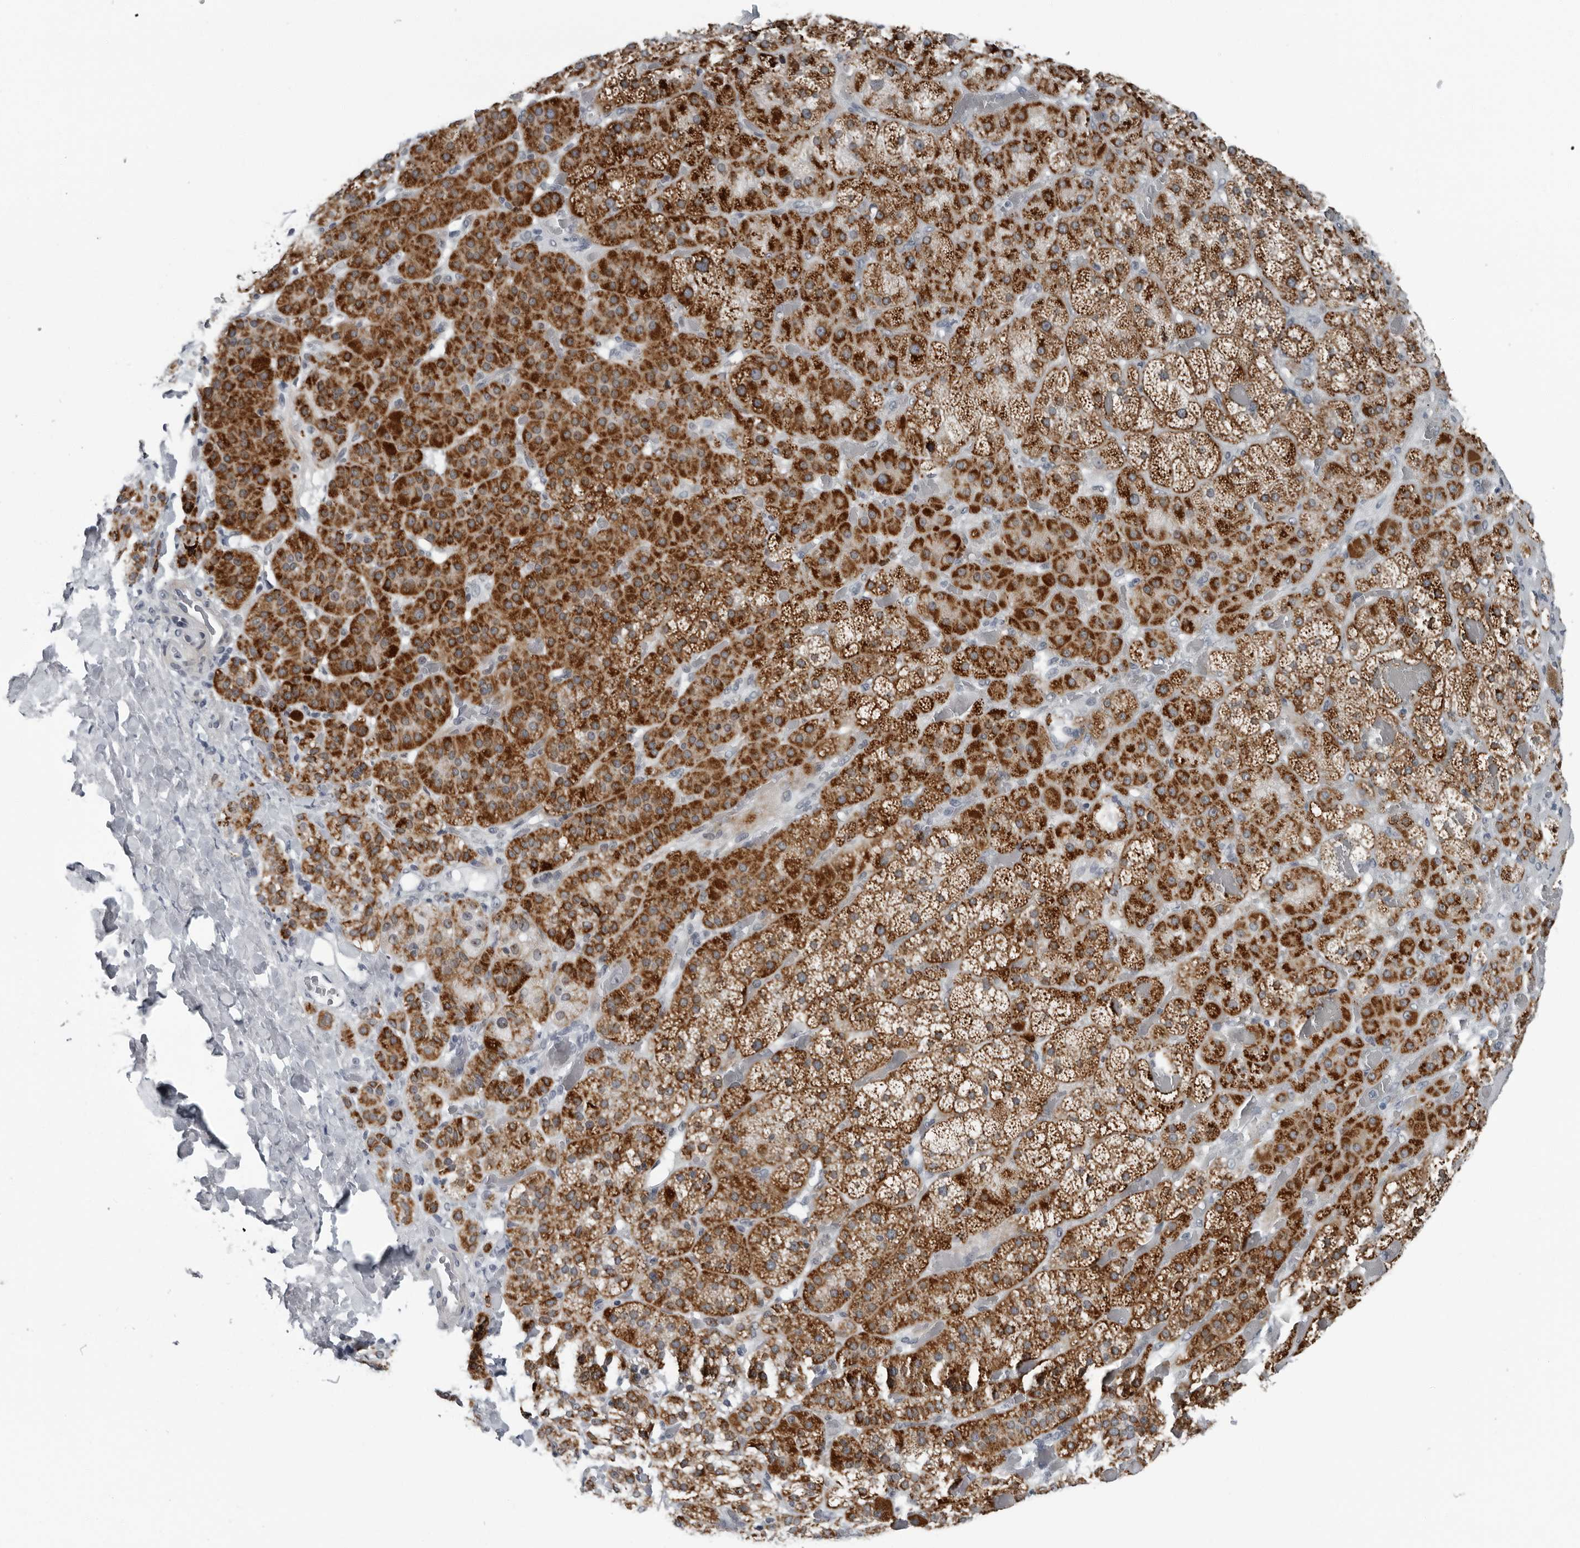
{"staining": {"intensity": "strong", "quantity": ">75%", "location": "cytoplasmic/membranous"}, "tissue": "adrenal gland", "cell_type": "Glandular cells", "image_type": "normal", "snomed": [{"axis": "morphology", "description": "Normal tissue, NOS"}, {"axis": "topography", "description": "Adrenal gland"}], "caption": "Protein expression analysis of unremarkable human adrenal gland reveals strong cytoplasmic/membranous staining in approximately >75% of glandular cells.", "gene": "PDCD11", "patient": {"sex": "male", "age": 57}}